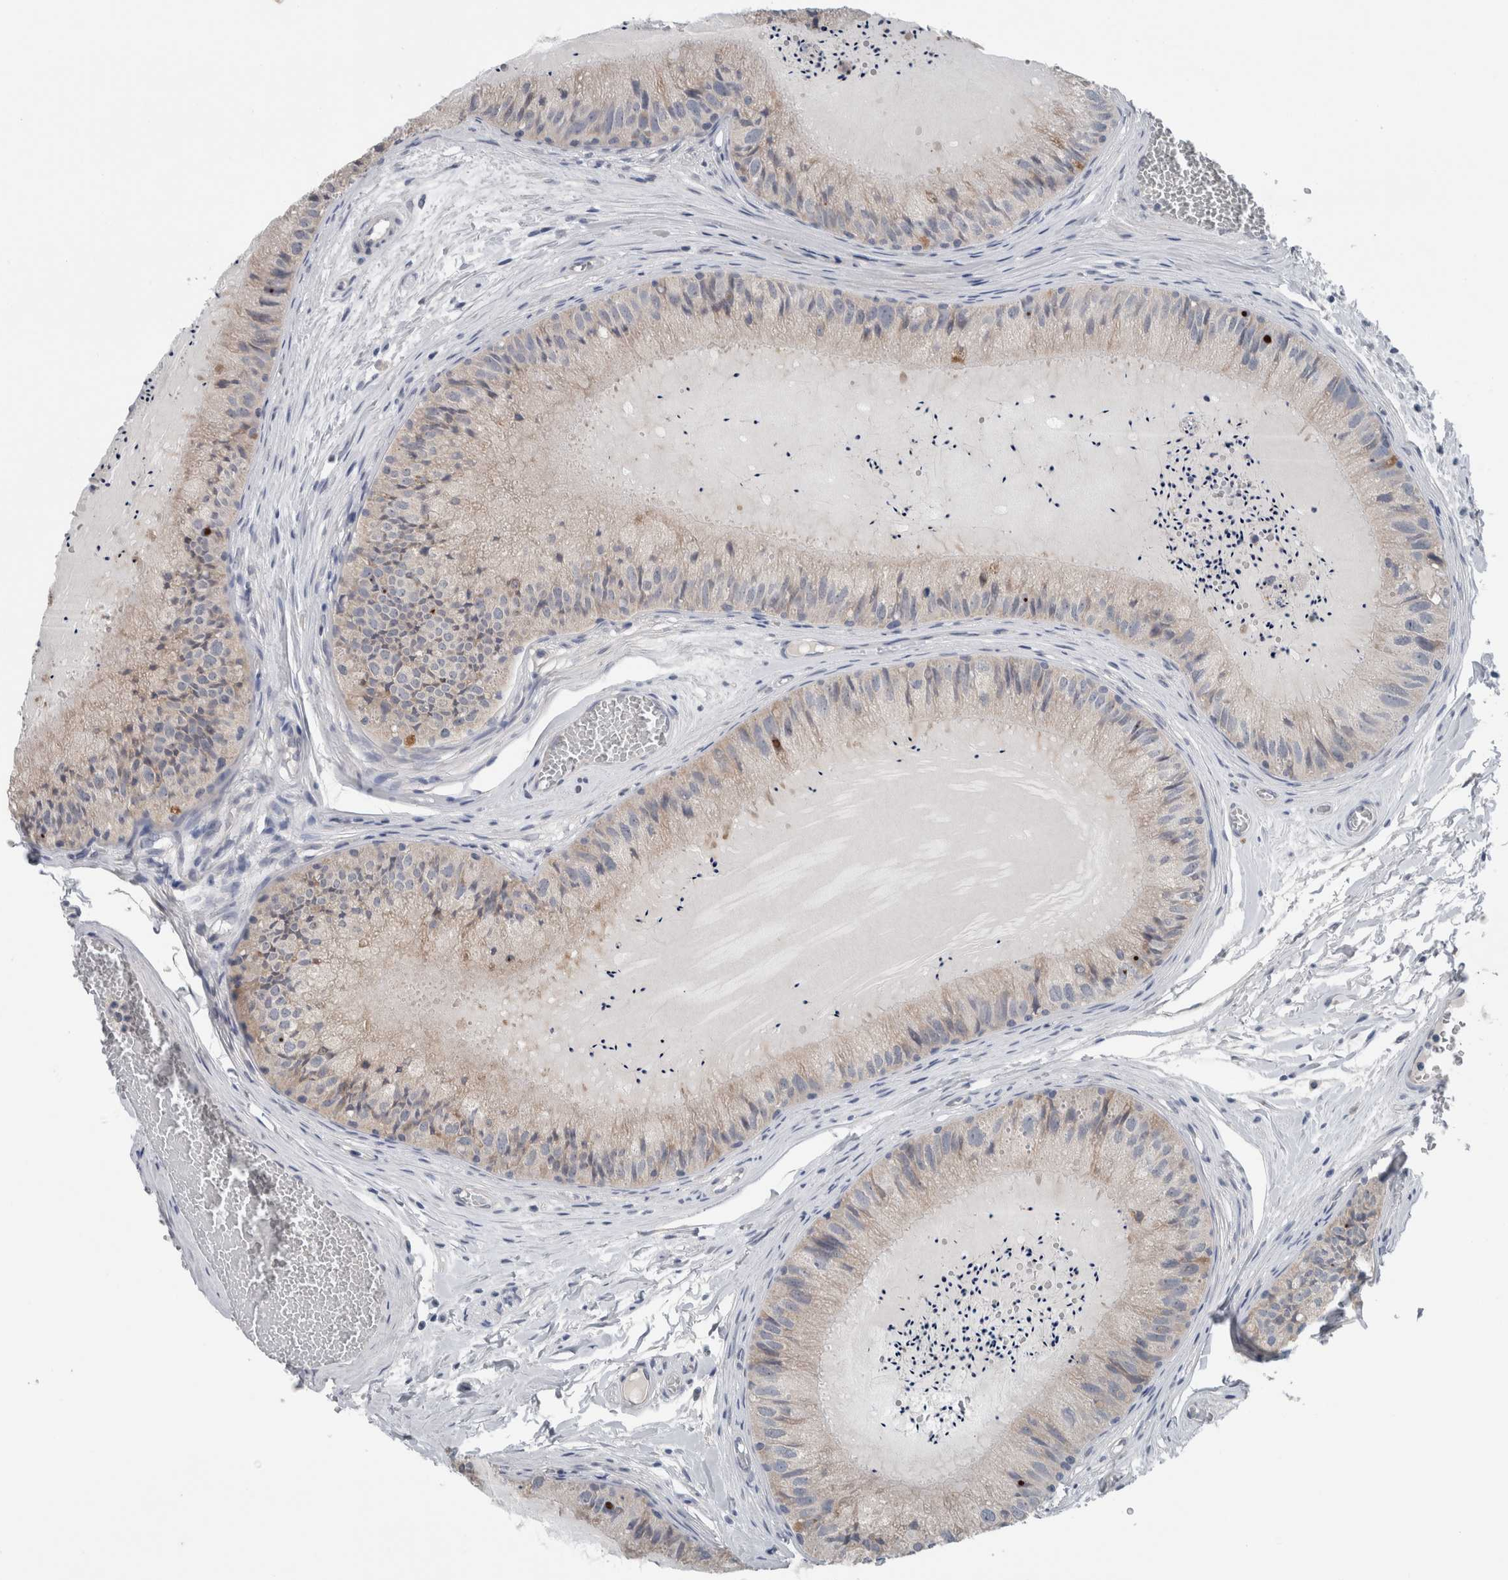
{"staining": {"intensity": "negative", "quantity": "none", "location": "none"}, "tissue": "epididymis", "cell_type": "Glandular cells", "image_type": "normal", "snomed": [{"axis": "morphology", "description": "Normal tissue, NOS"}, {"axis": "topography", "description": "Epididymis"}], "caption": "An immunohistochemistry photomicrograph of unremarkable epididymis is shown. There is no staining in glandular cells of epididymis.", "gene": "CRNN", "patient": {"sex": "male", "age": 31}}